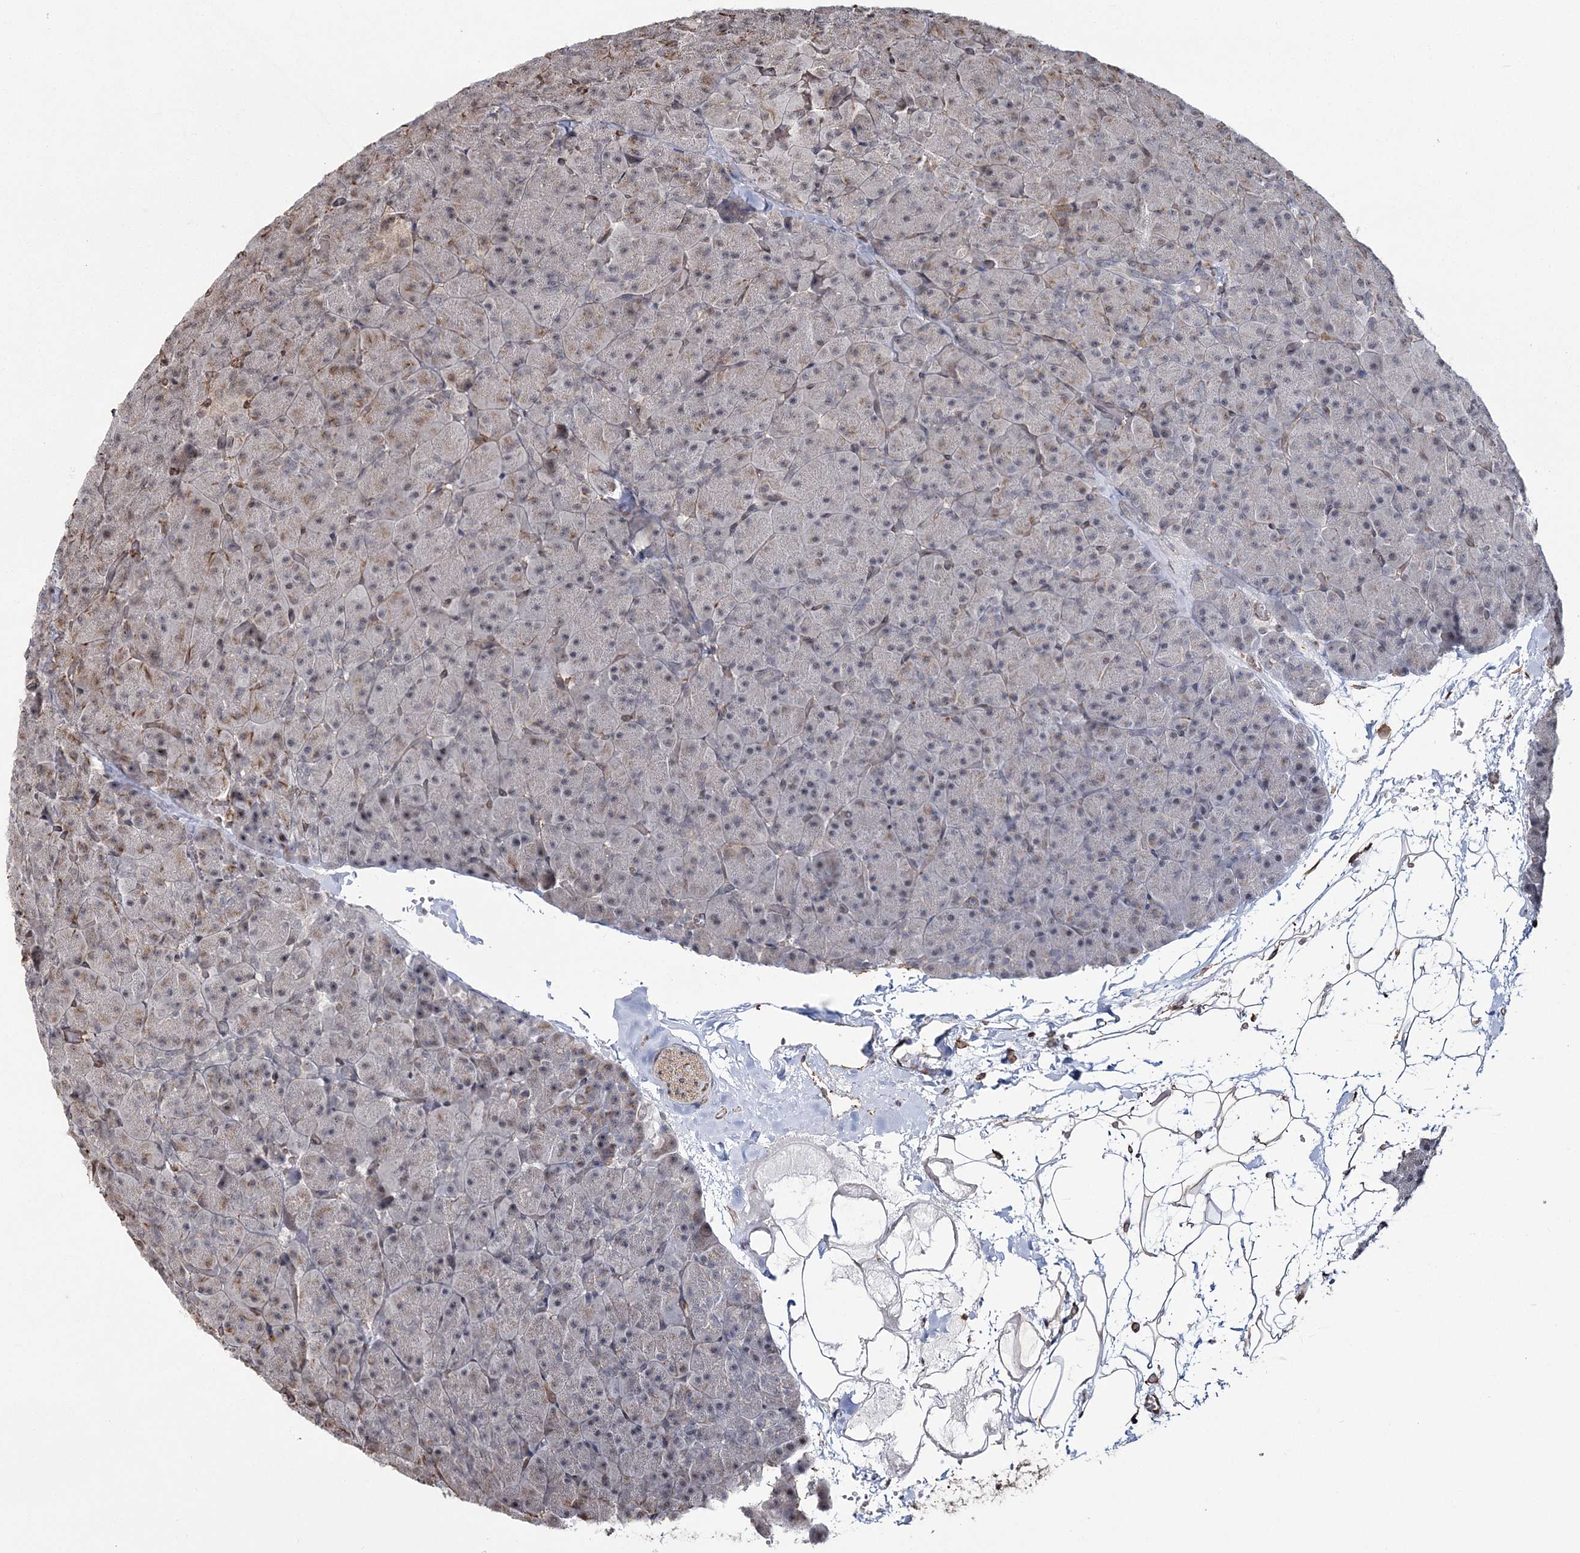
{"staining": {"intensity": "weak", "quantity": "25%-75%", "location": "nuclear"}, "tissue": "pancreas", "cell_type": "Exocrine glandular cells", "image_type": "normal", "snomed": [{"axis": "morphology", "description": "Normal tissue, NOS"}, {"axis": "topography", "description": "Pancreas"}], "caption": "This histopathology image shows immunohistochemistry (IHC) staining of benign pancreas, with low weak nuclear staining in approximately 25%-75% of exocrine glandular cells.", "gene": "ATP11B", "patient": {"sex": "male", "age": 36}}